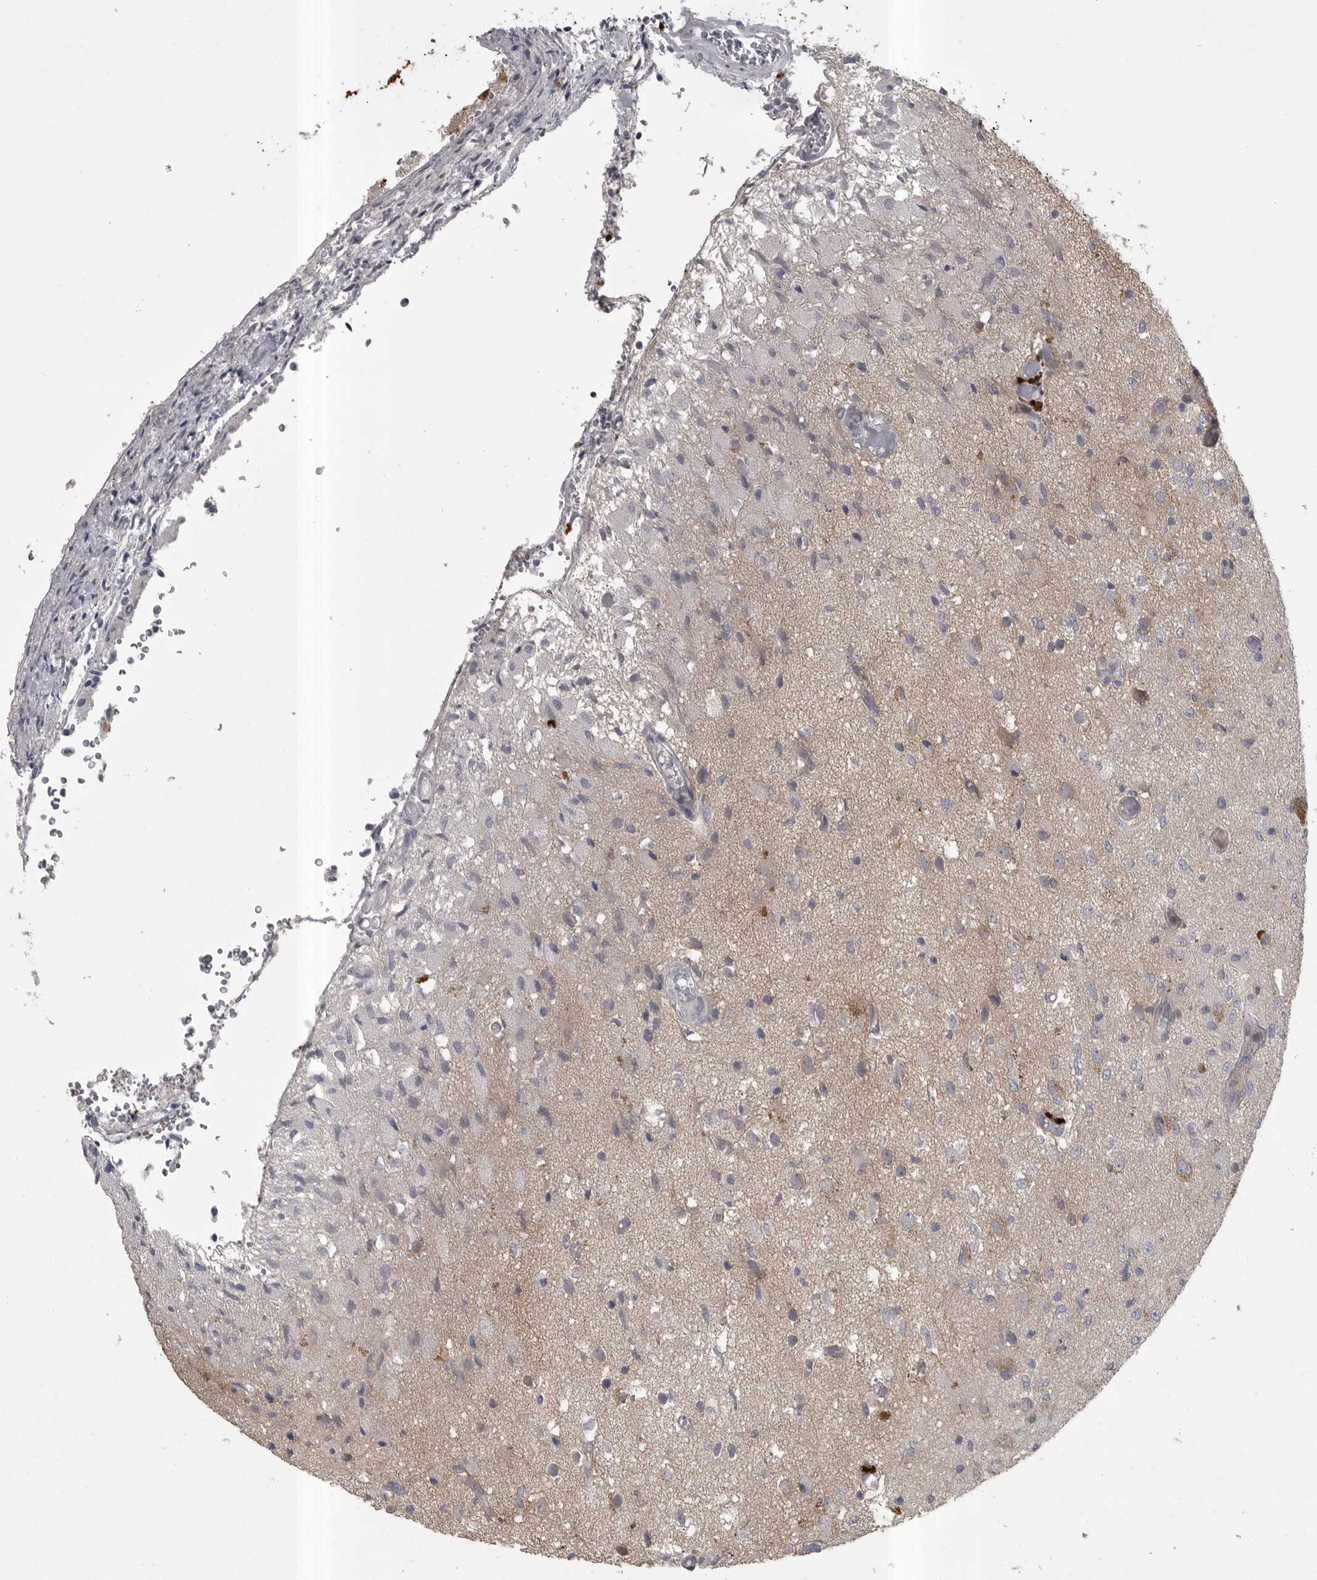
{"staining": {"intensity": "negative", "quantity": "none", "location": "none"}, "tissue": "glioma", "cell_type": "Tumor cells", "image_type": "cancer", "snomed": [{"axis": "morphology", "description": "Normal tissue, NOS"}, {"axis": "morphology", "description": "Glioma, malignant, High grade"}, {"axis": "topography", "description": "Cerebral cortex"}], "caption": "Glioma was stained to show a protein in brown. There is no significant expression in tumor cells.", "gene": "PHF13", "patient": {"sex": "male", "age": 77}}